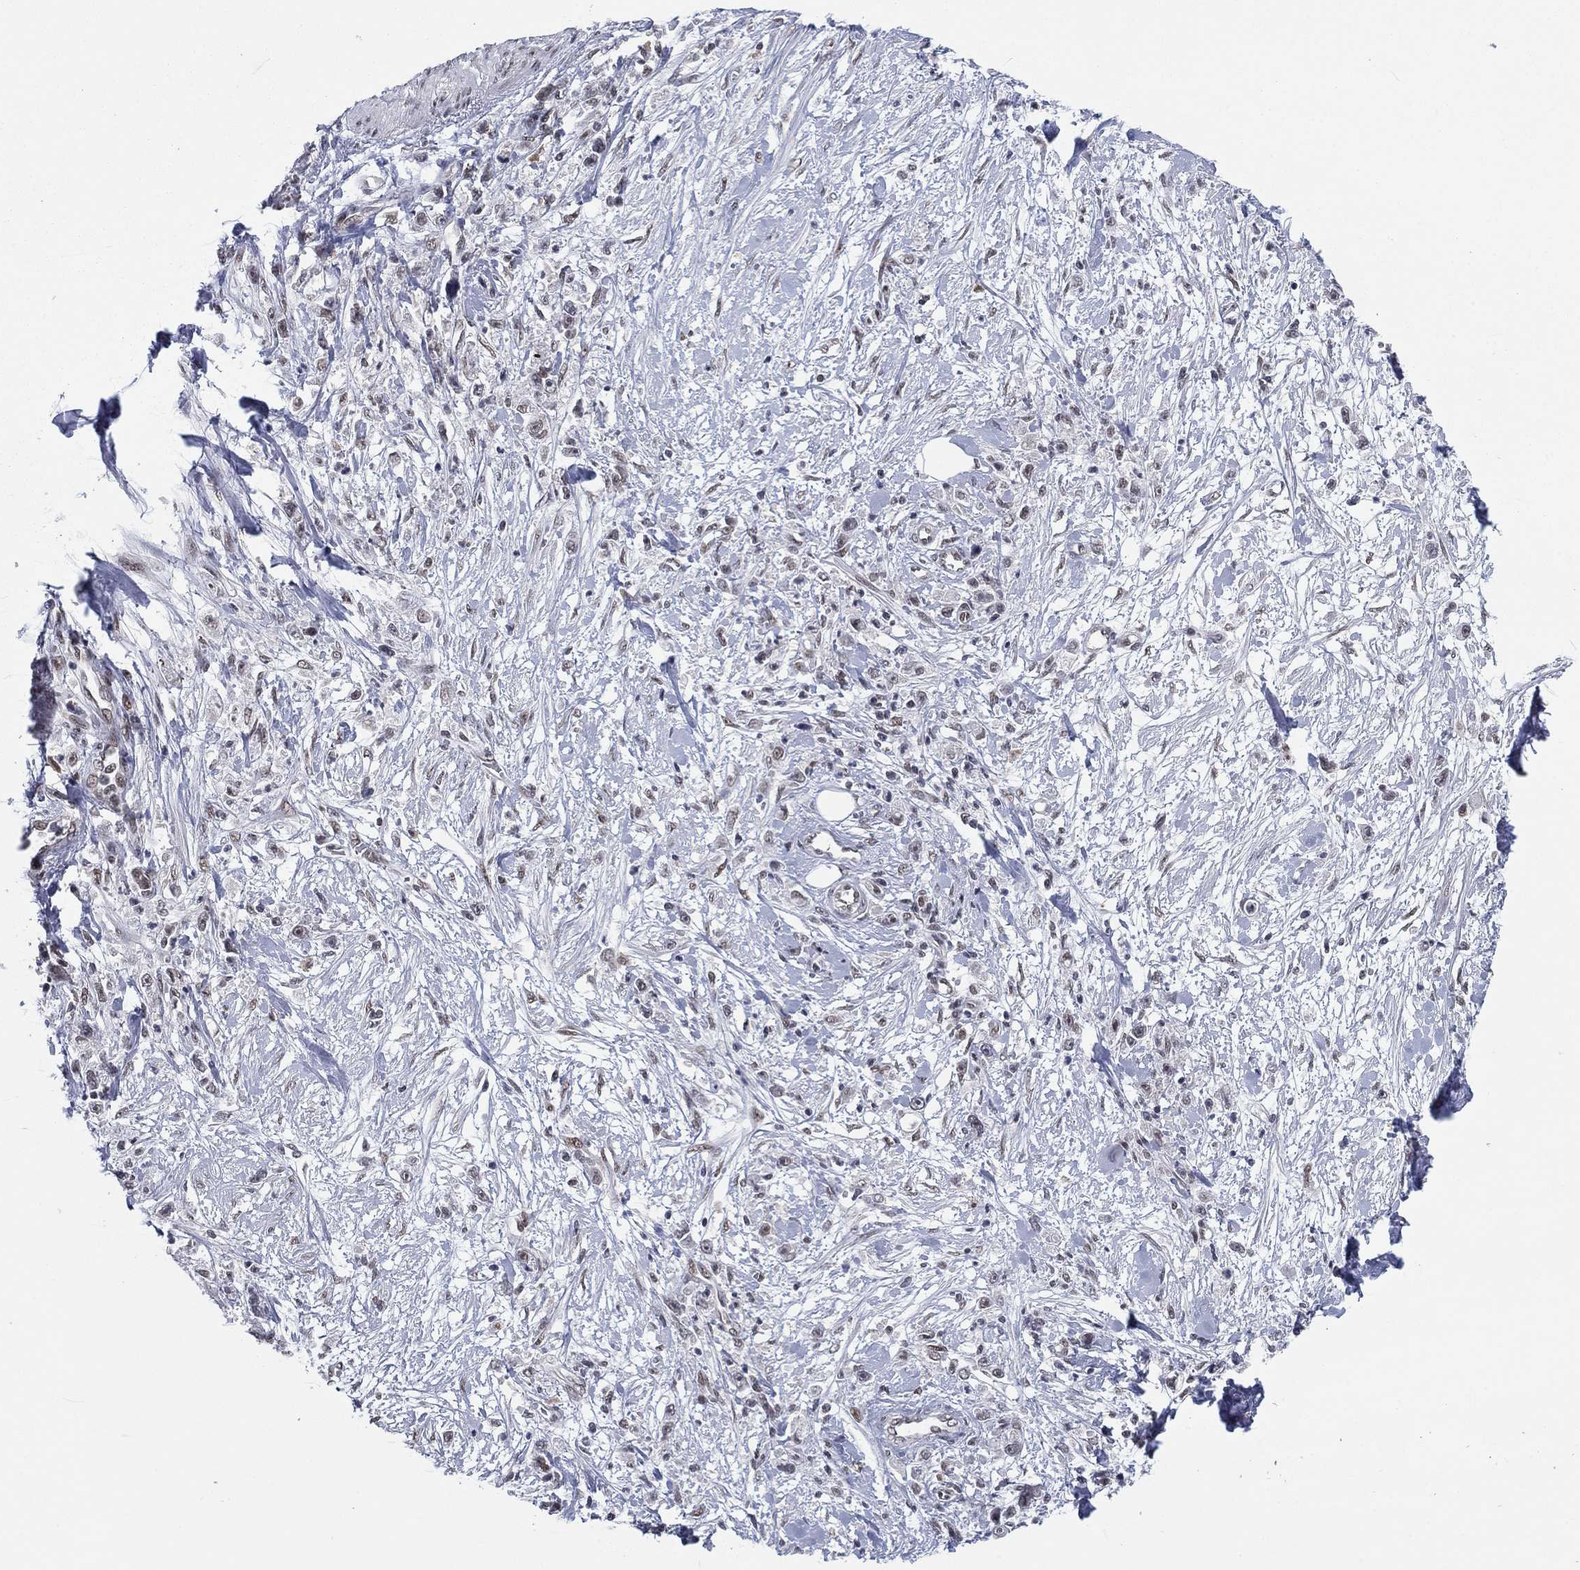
{"staining": {"intensity": "negative", "quantity": "none", "location": "none"}, "tissue": "stomach cancer", "cell_type": "Tumor cells", "image_type": "cancer", "snomed": [{"axis": "morphology", "description": "Adenocarcinoma, NOS"}, {"axis": "topography", "description": "Stomach"}], "caption": "A photomicrograph of human stomach cancer is negative for staining in tumor cells.", "gene": "FYTTD1", "patient": {"sex": "female", "age": 59}}